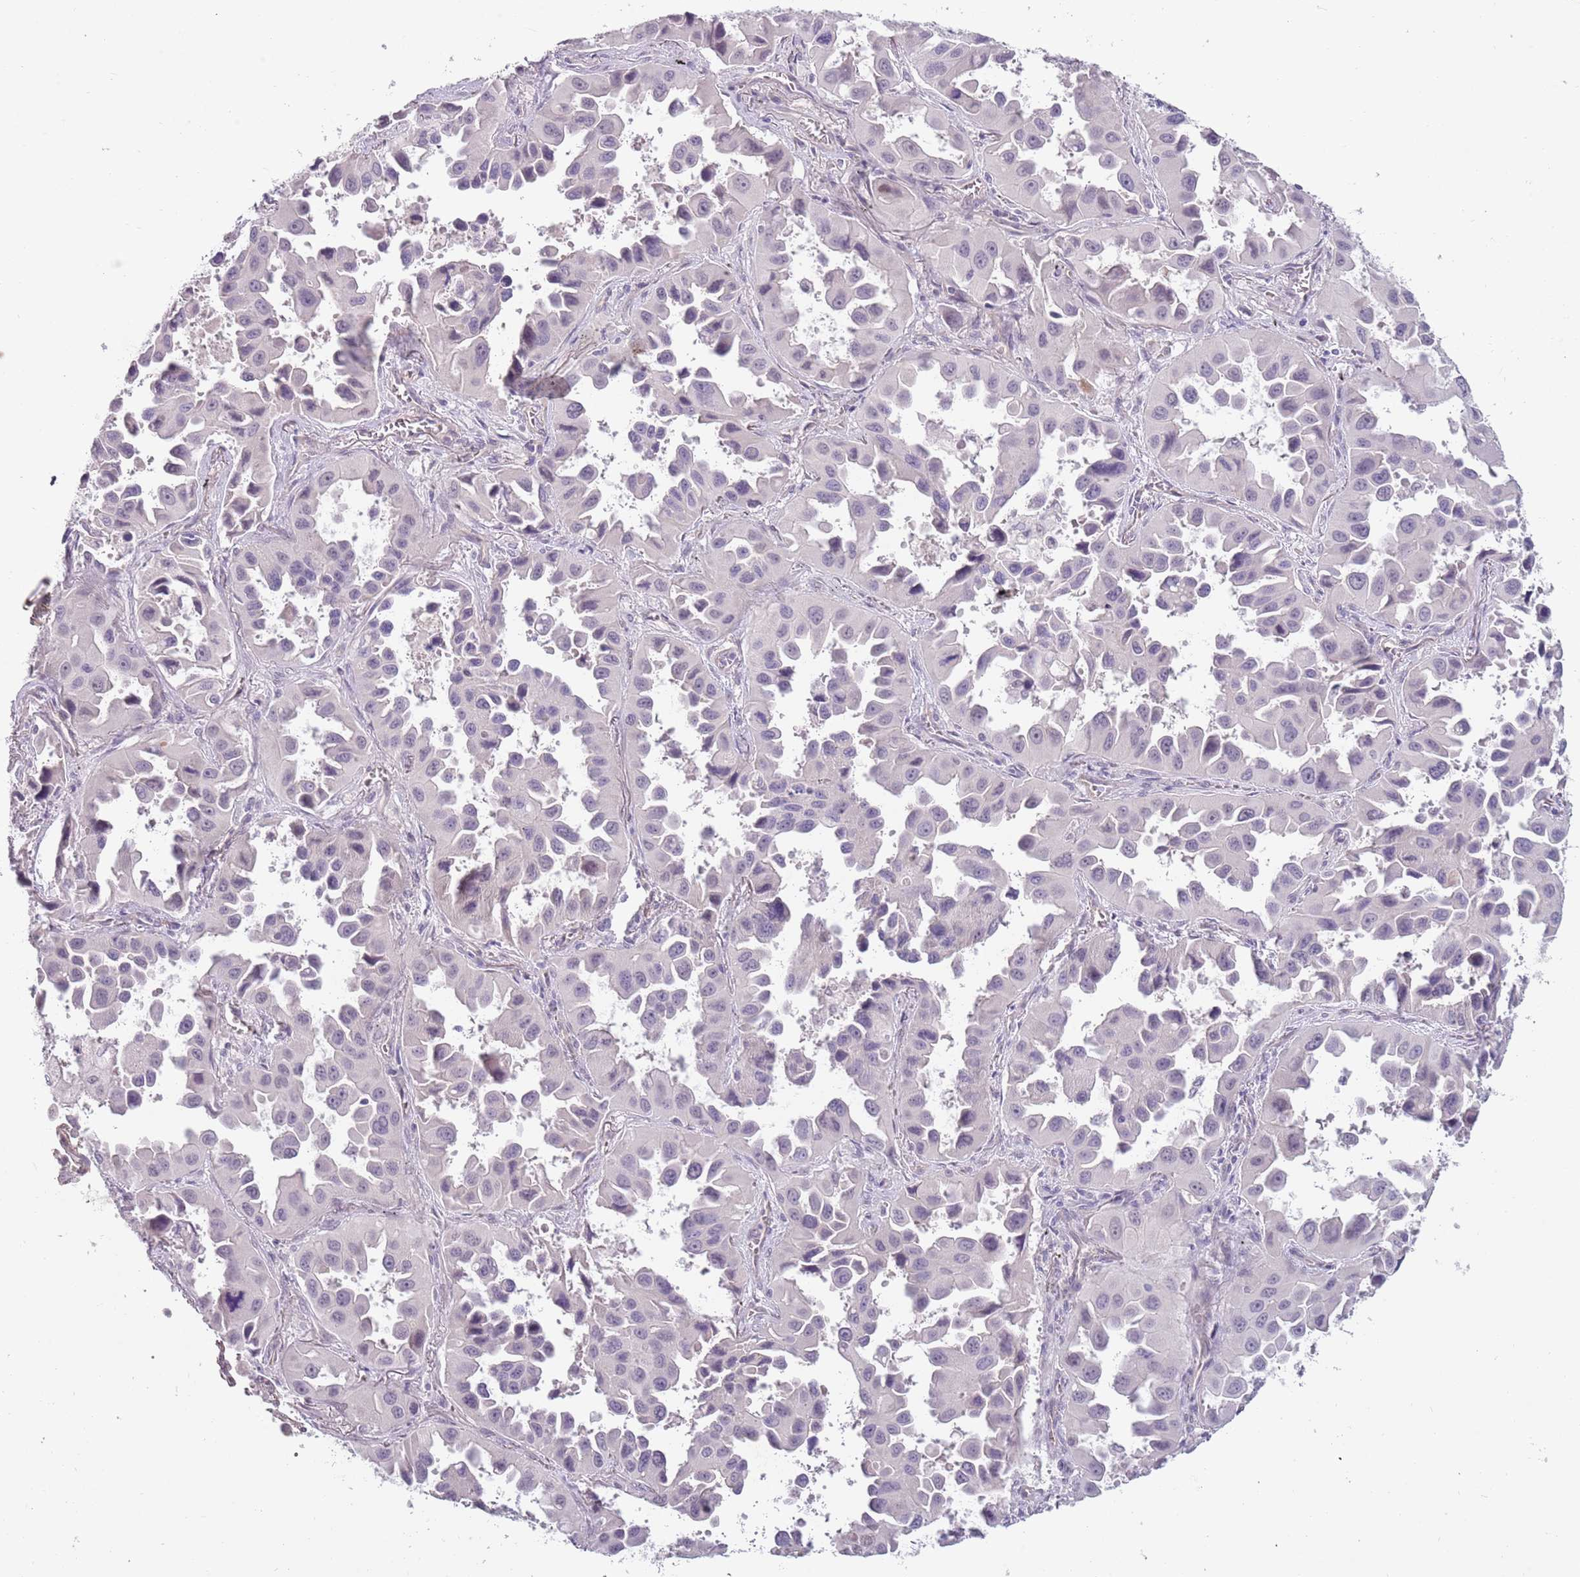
{"staining": {"intensity": "negative", "quantity": "none", "location": "none"}, "tissue": "lung cancer", "cell_type": "Tumor cells", "image_type": "cancer", "snomed": [{"axis": "morphology", "description": "Adenocarcinoma, NOS"}, {"axis": "topography", "description": "Lung"}], "caption": "Human lung cancer (adenocarcinoma) stained for a protein using immunohistochemistry exhibits no staining in tumor cells.", "gene": "RFX2", "patient": {"sex": "male", "age": 66}}